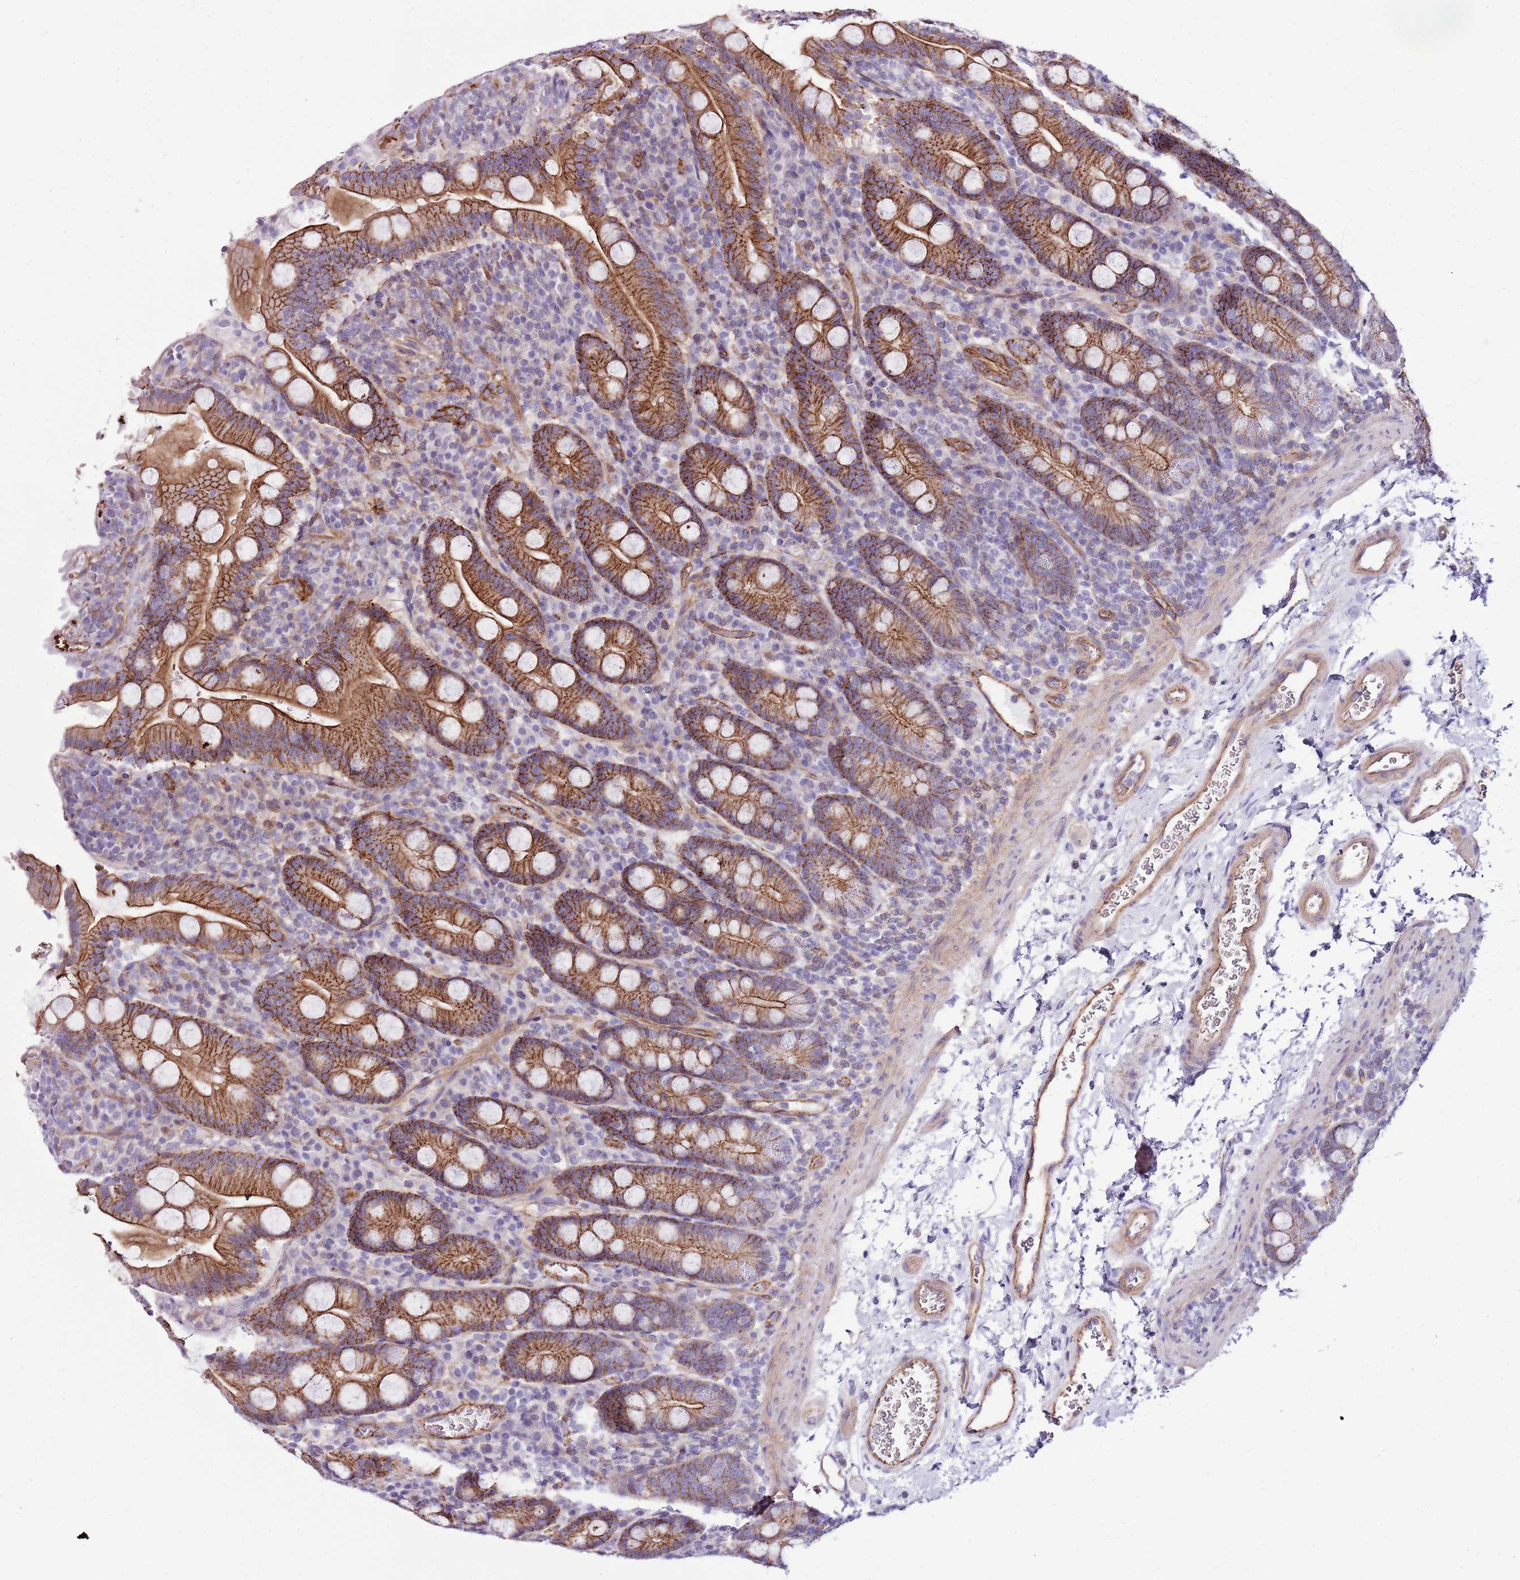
{"staining": {"intensity": "moderate", "quantity": ">75%", "location": "cytoplasmic/membranous"}, "tissue": "duodenum", "cell_type": "Glandular cells", "image_type": "normal", "snomed": [{"axis": "morphology", "description": "Normal tissue, NOS"}, {"axis": "topography", "description": "Duodenum"}], "caption": "The histopathology image demonstrates immunohistochemical staining of unremarkable duodenum. There is moderate cytoplasmic/membranous staining is identified in about >75% of glandular cells.", "gene": "GFRAL", "patient": {"sex": "male", "age": 35}}